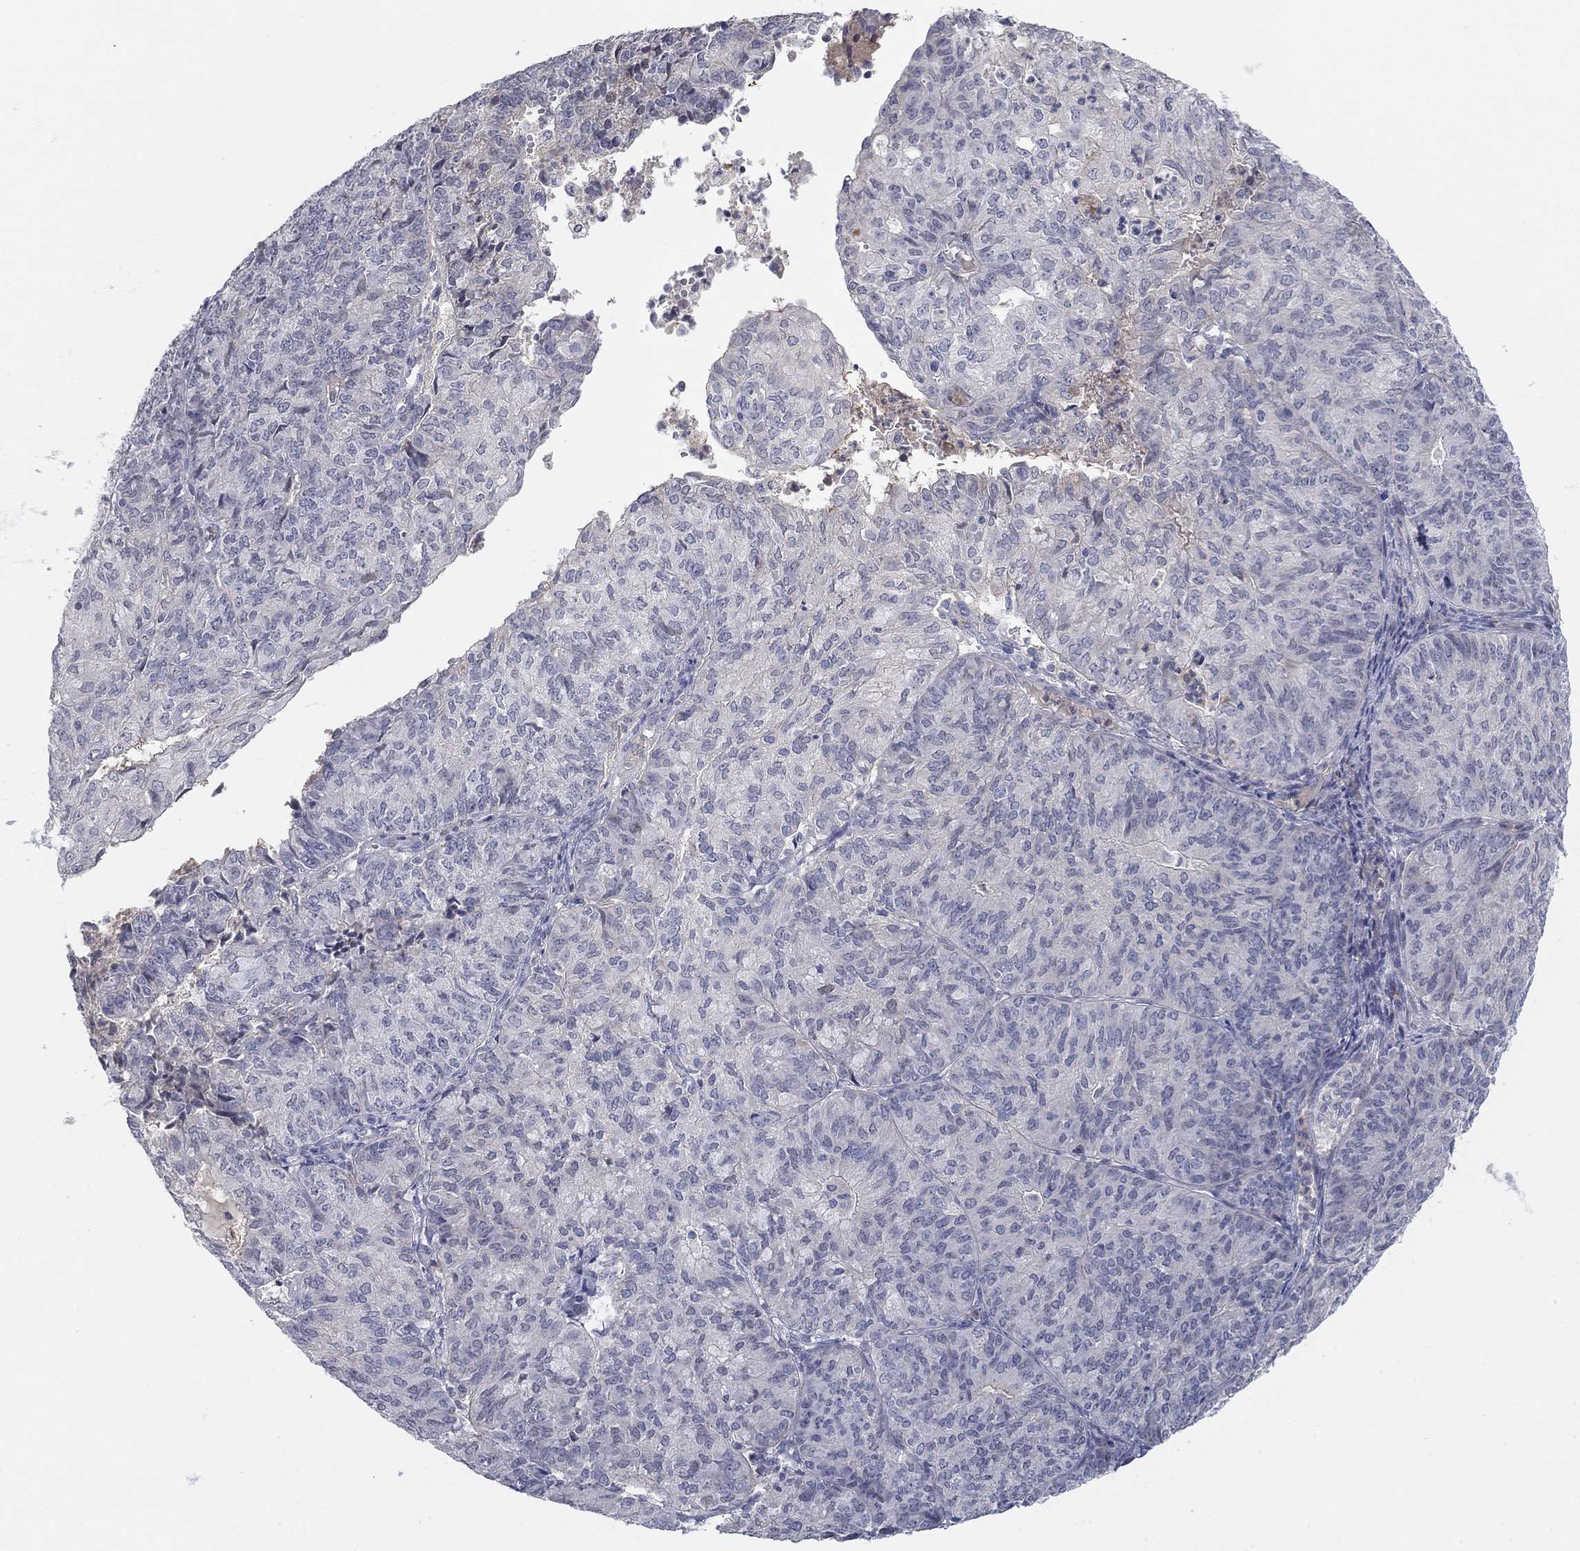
{"staining": {"intensity": "negative", "quantity": "none", "location": "none"}, "tissue": "endometrial cancer", "cell_type": "Tumor cells", "image_type": "cancer", "snomed": [{"axis": "morphology", "description": "Adenocarcinoma, NOS"}, {"axis": "topography", "description": "Endometrium"}], "caption": "Human endometrial cancer stained for a protein using immunohistochemistry displays no positivity in tumor cells.", "gene": "AMN1", "patient": {"sex": "female", "age": 82}}